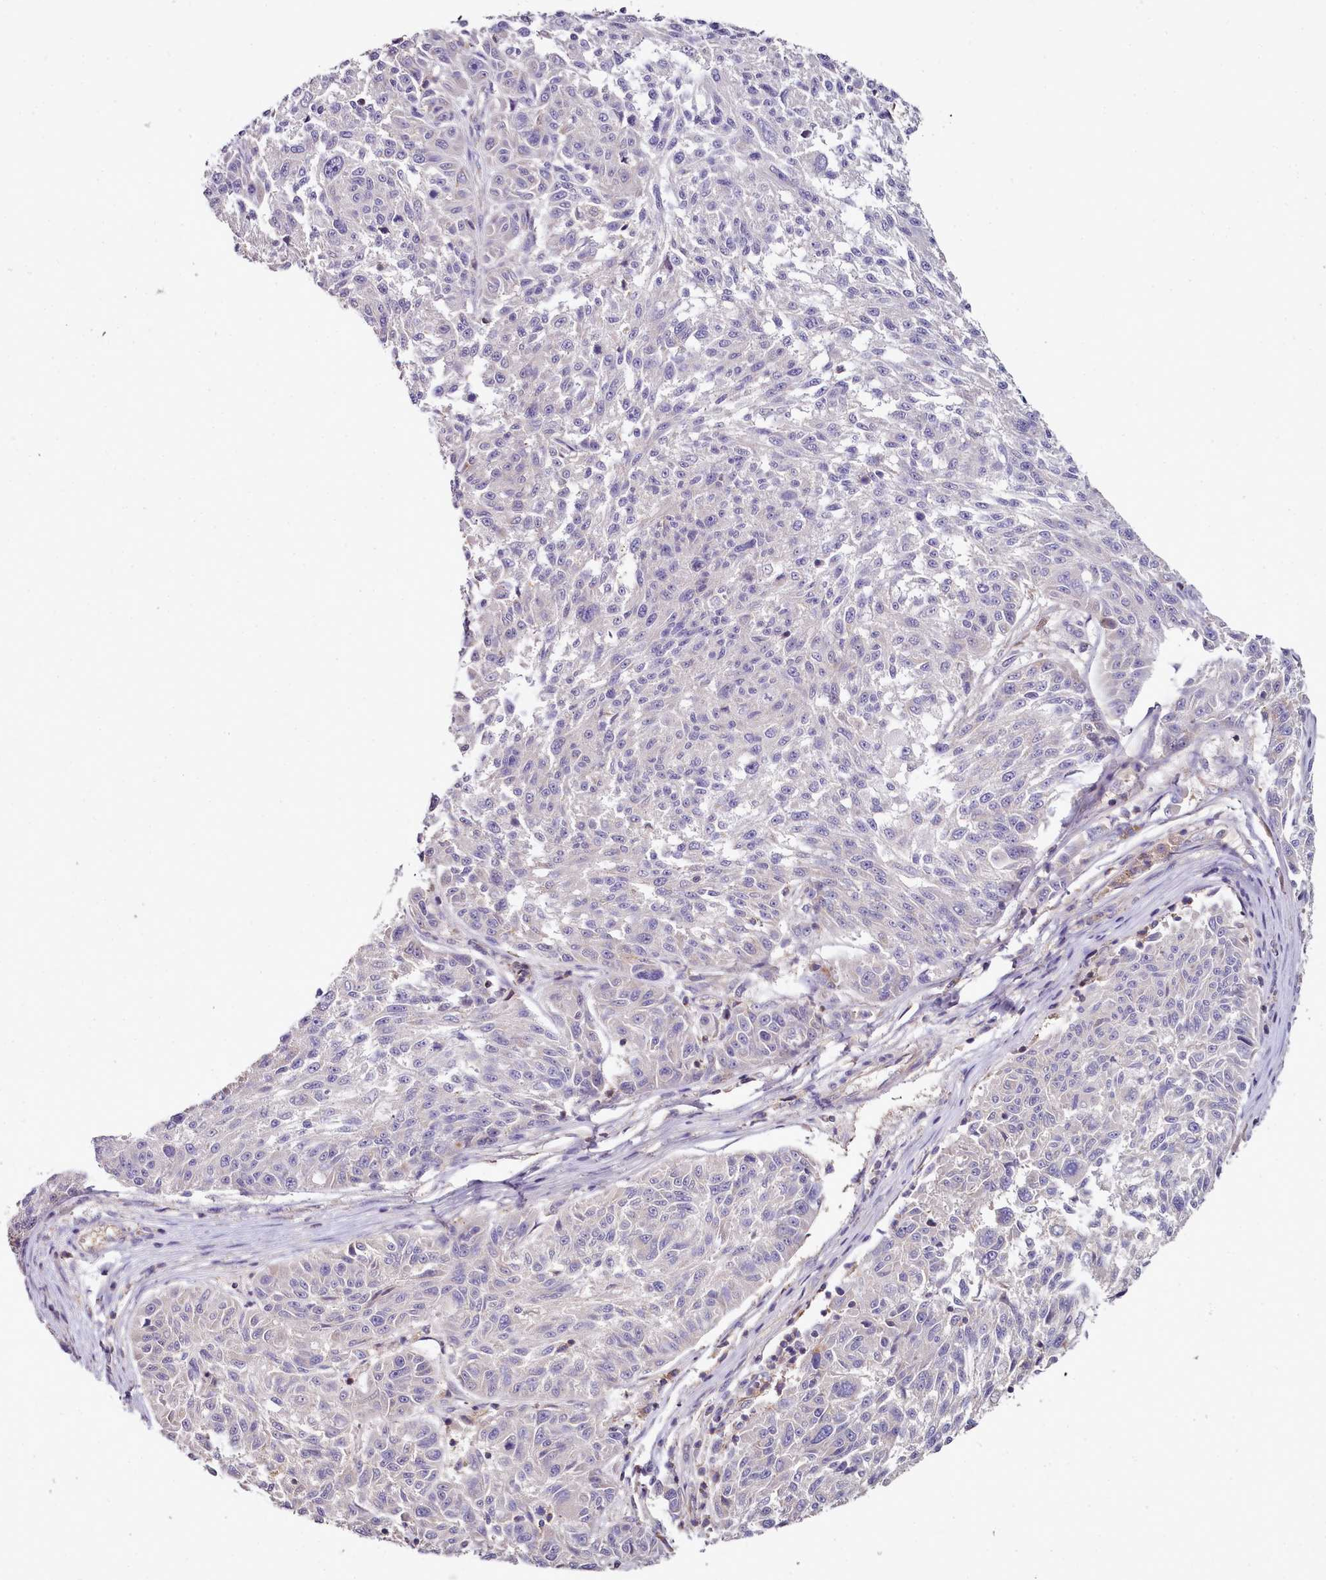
{"staining": {"intensity": "negative", "quantity": "none", "location": "none"}, "tissue": "melanoma", "cell_type": "Tumor cells", "image_type": "cancer", "snomed": [{"axis": "morphology", "description": "Malignant melanoma, NOS"}, {"axis": "topography", "description": "Skin"}], "caption": "Micrograph shows no significant protein expression in tumor cells of malignant melanoma.", "gene": "ACSS1", "patient": {"sex": "male", "age": 53}}